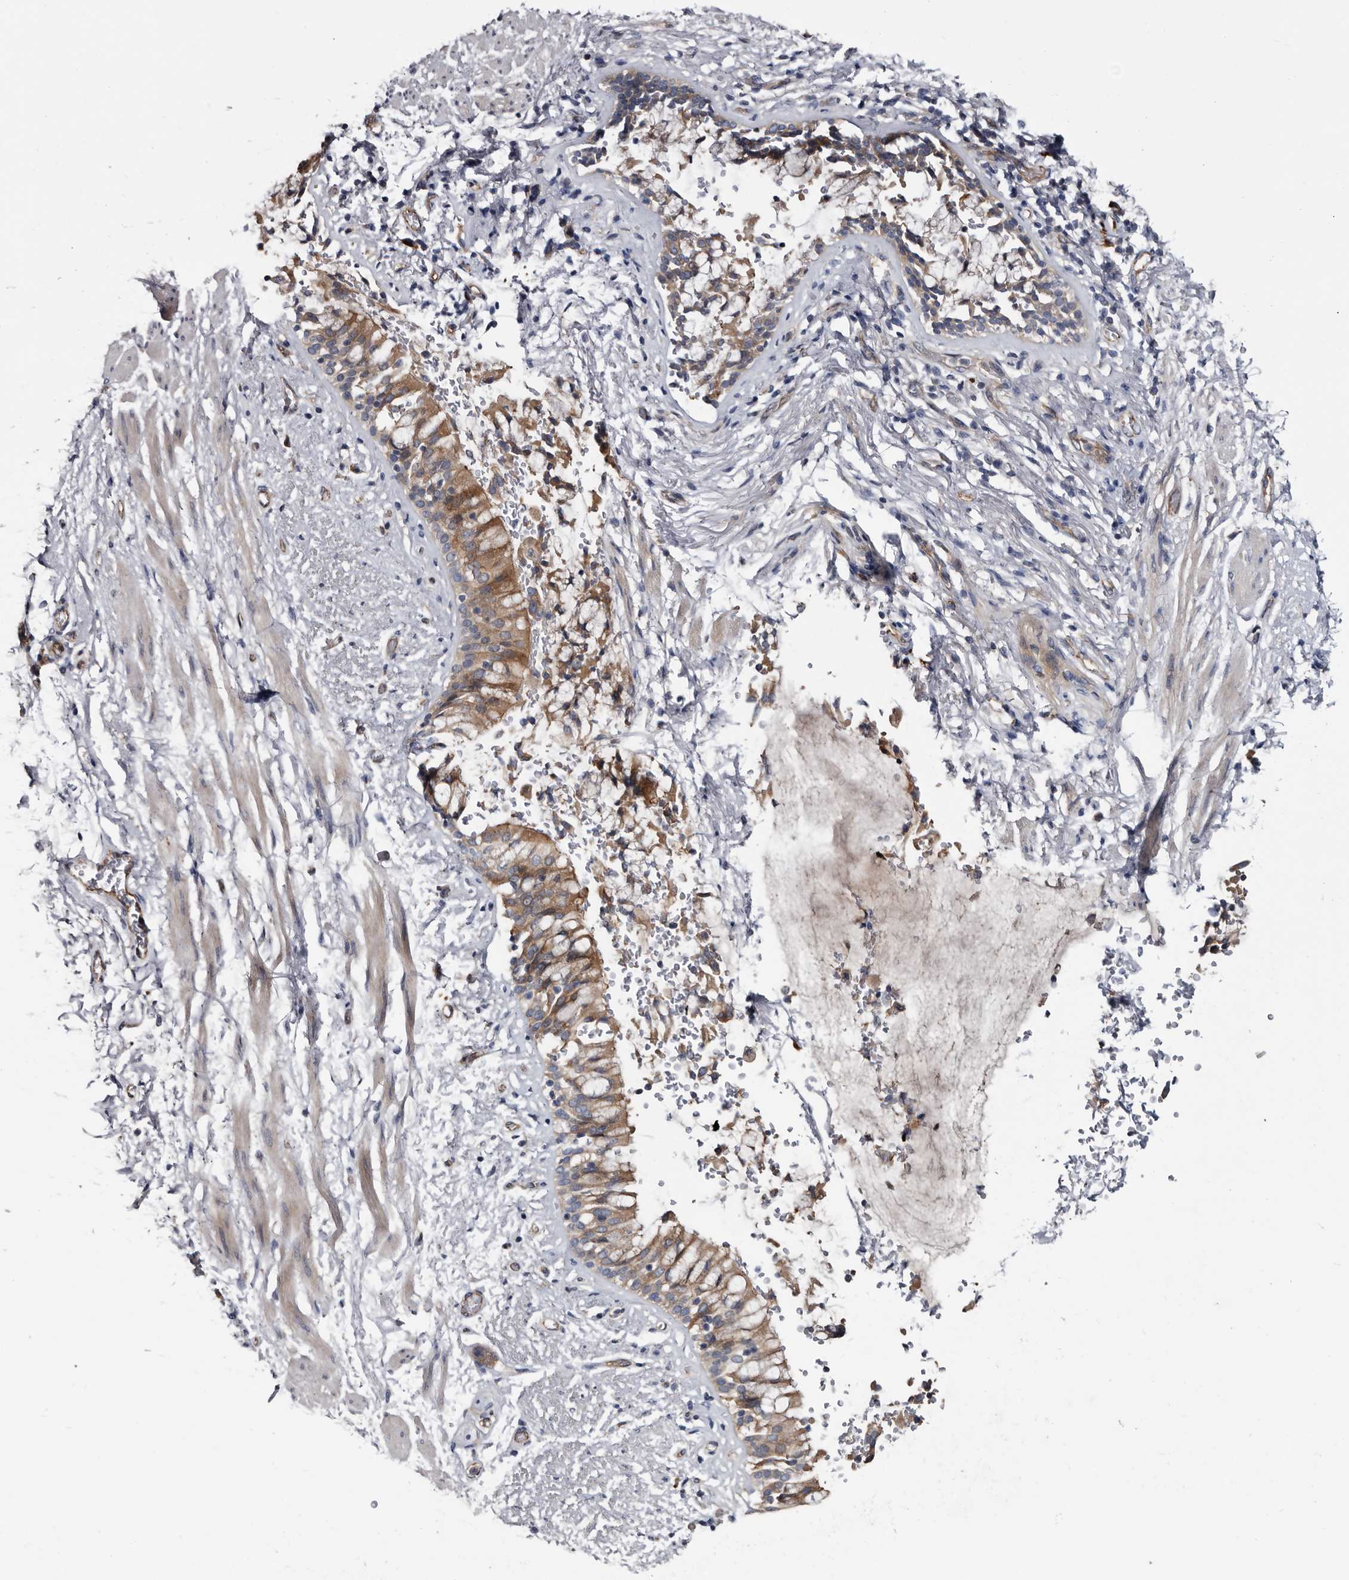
{"staining": {"intensity": "moderate", "quantity": ">75%", "location": "cytoplasmic/membranous"}, "tissue": "bronchus", "cell_type": "Respiratory epithelial cells", "image_type": "normal", "snomed": [{"axis": "morphology", "description": "Normal tissue, NOS"}, {"axis": "morphology", "description": "Inflammation, NOS"}, {"axis": "topography", "description": "Cartilage tissue"}, {"axis": "topography", "description": "Bronchus"}, {"axis": "topography", "description": "Lung"}], "caption": "About >75% of respiratory epithelial cells in unremarkable human bronchus exhibit moderate cytoplasmic/membranous protein positivity as visualized by brown immunohistochemical staining.", "gene": "TSPAN17", "patient": {"sex": "female", "age": 64}}